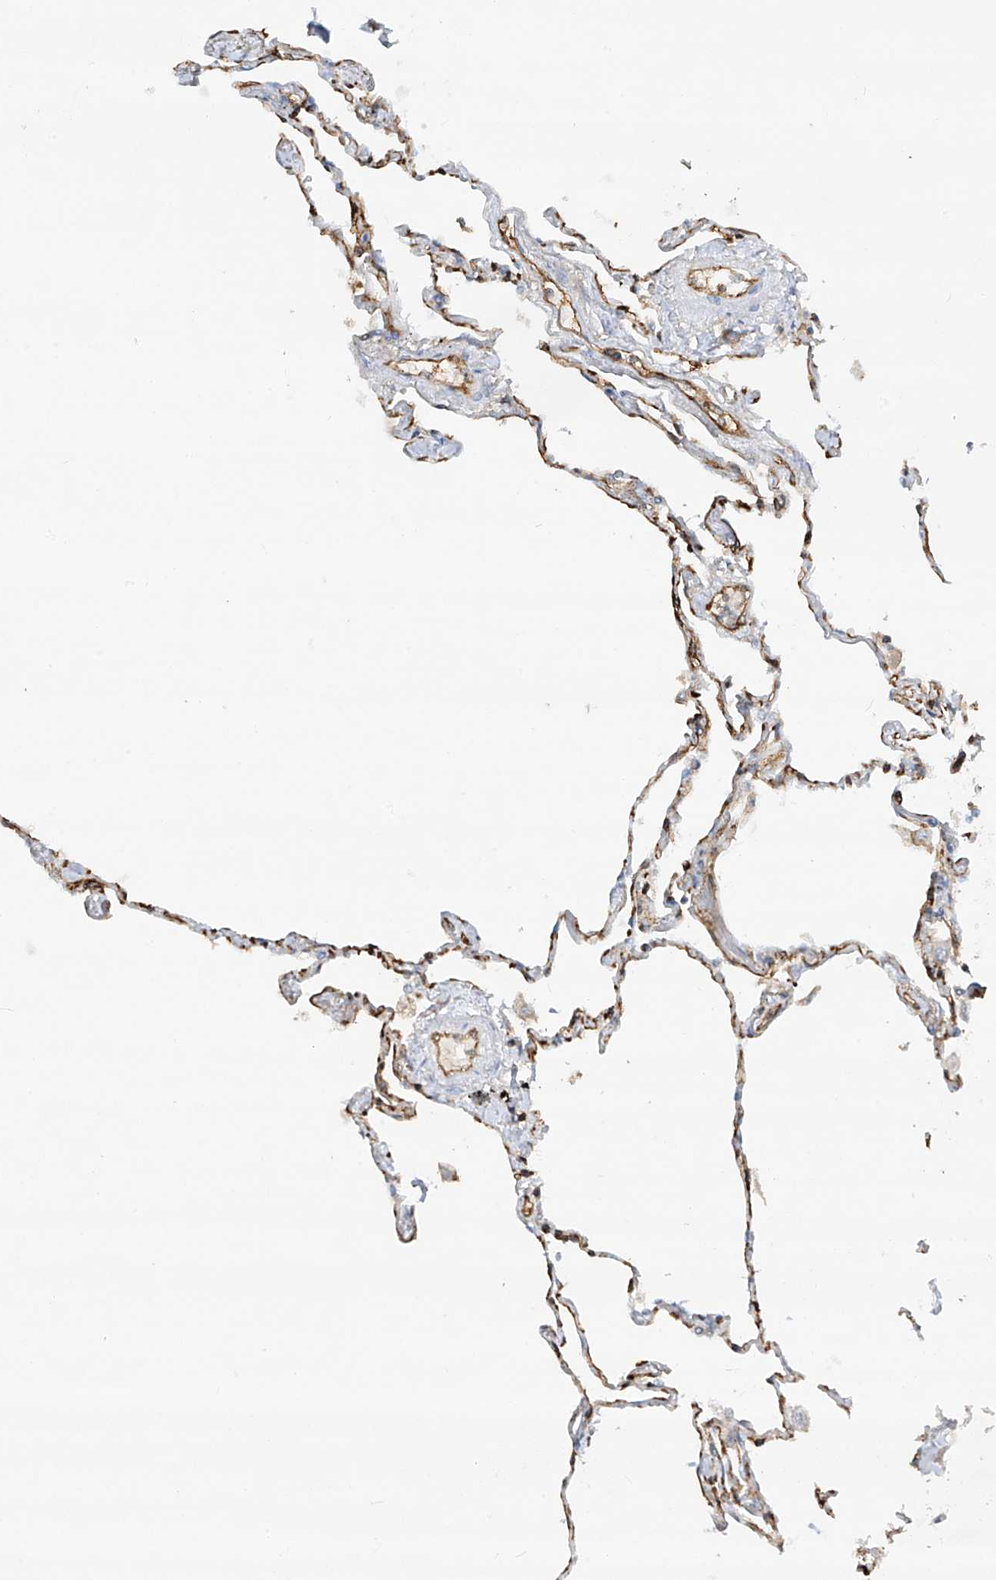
{"staining": {"intensity": "weak", "quantity": "25%-75%", "location": "cytoplasmic/membranous"}, "tissue": "lung", "cell_type": "Alveolar cells", "image_type": "normal", "snomed": [{"axis": "morphology", "description": "Normal tissue, NOS"}, {"axis": "topography", "description": "Lung"}], "caption": "An image of human lung stained for a protein reveals weak cytoplasmic/membranous brown staining in alveolar cells. The staining was performed using DAB, with brown indicating positive protein expression. Nuclei are stained blue with hematoxylin.", "gene": "HLA", "patient": {"sex": "female", "age": 67}}